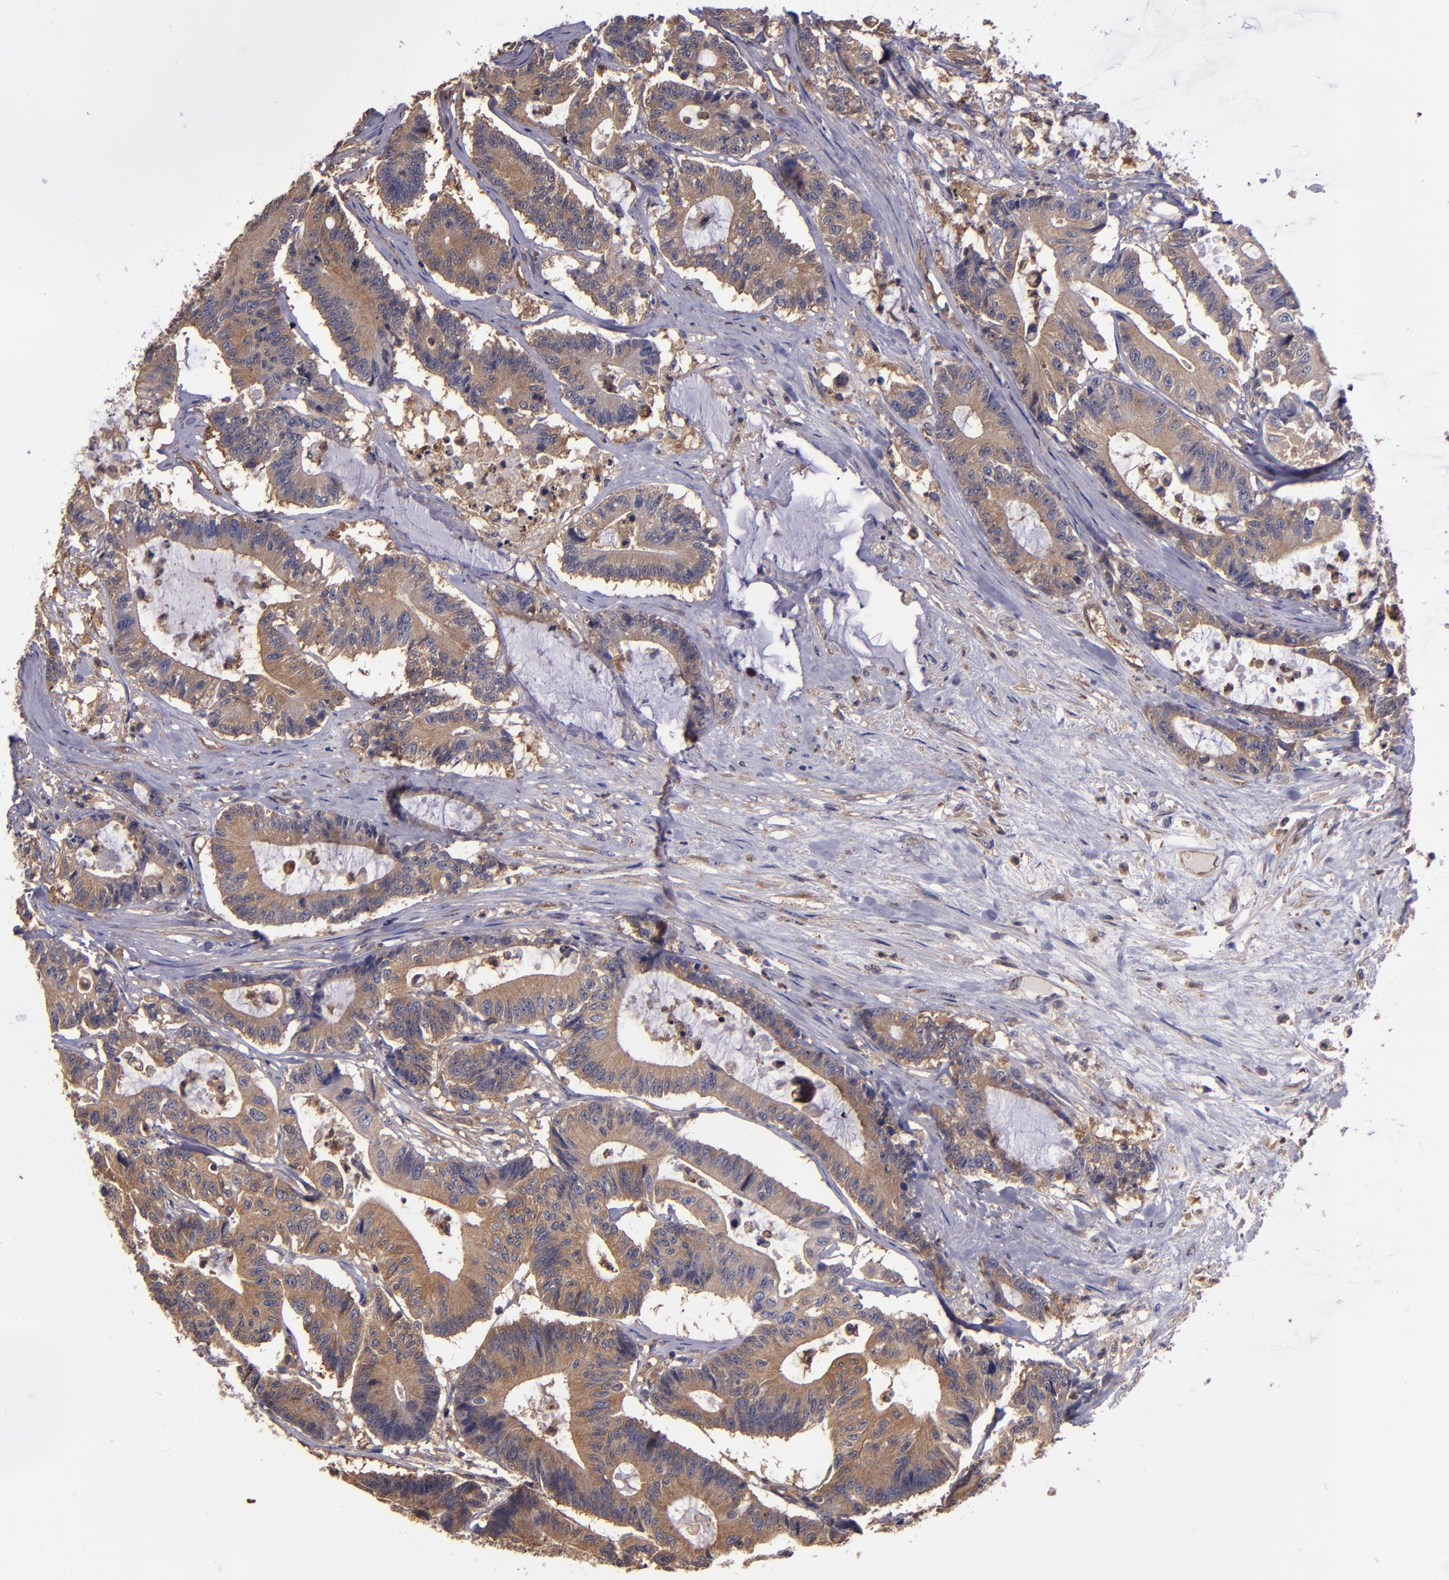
{"staining": {"intensity": "moderate", "quantity": ">75%", "location": "cytoplasmic/membranous"}, "tissue": "colorectal cancer", "cell_type": "Tumor cells", "image_type": "cancer", "snomed": [{"axis": "morphology", "description": "Adenocarcinoma, NOS"}, {"axis": "topography", "description": "Colon"}], "caption": "High-power microscopy captured an immunohistochemistry histopathology image of adenocarcinoma (colorectal), revealing moderate cytoplasmic/membranous staining in approximately >75% of tumor cells.", "gene": "CARS1", "patient": {"sex": "female", "age": 84}}